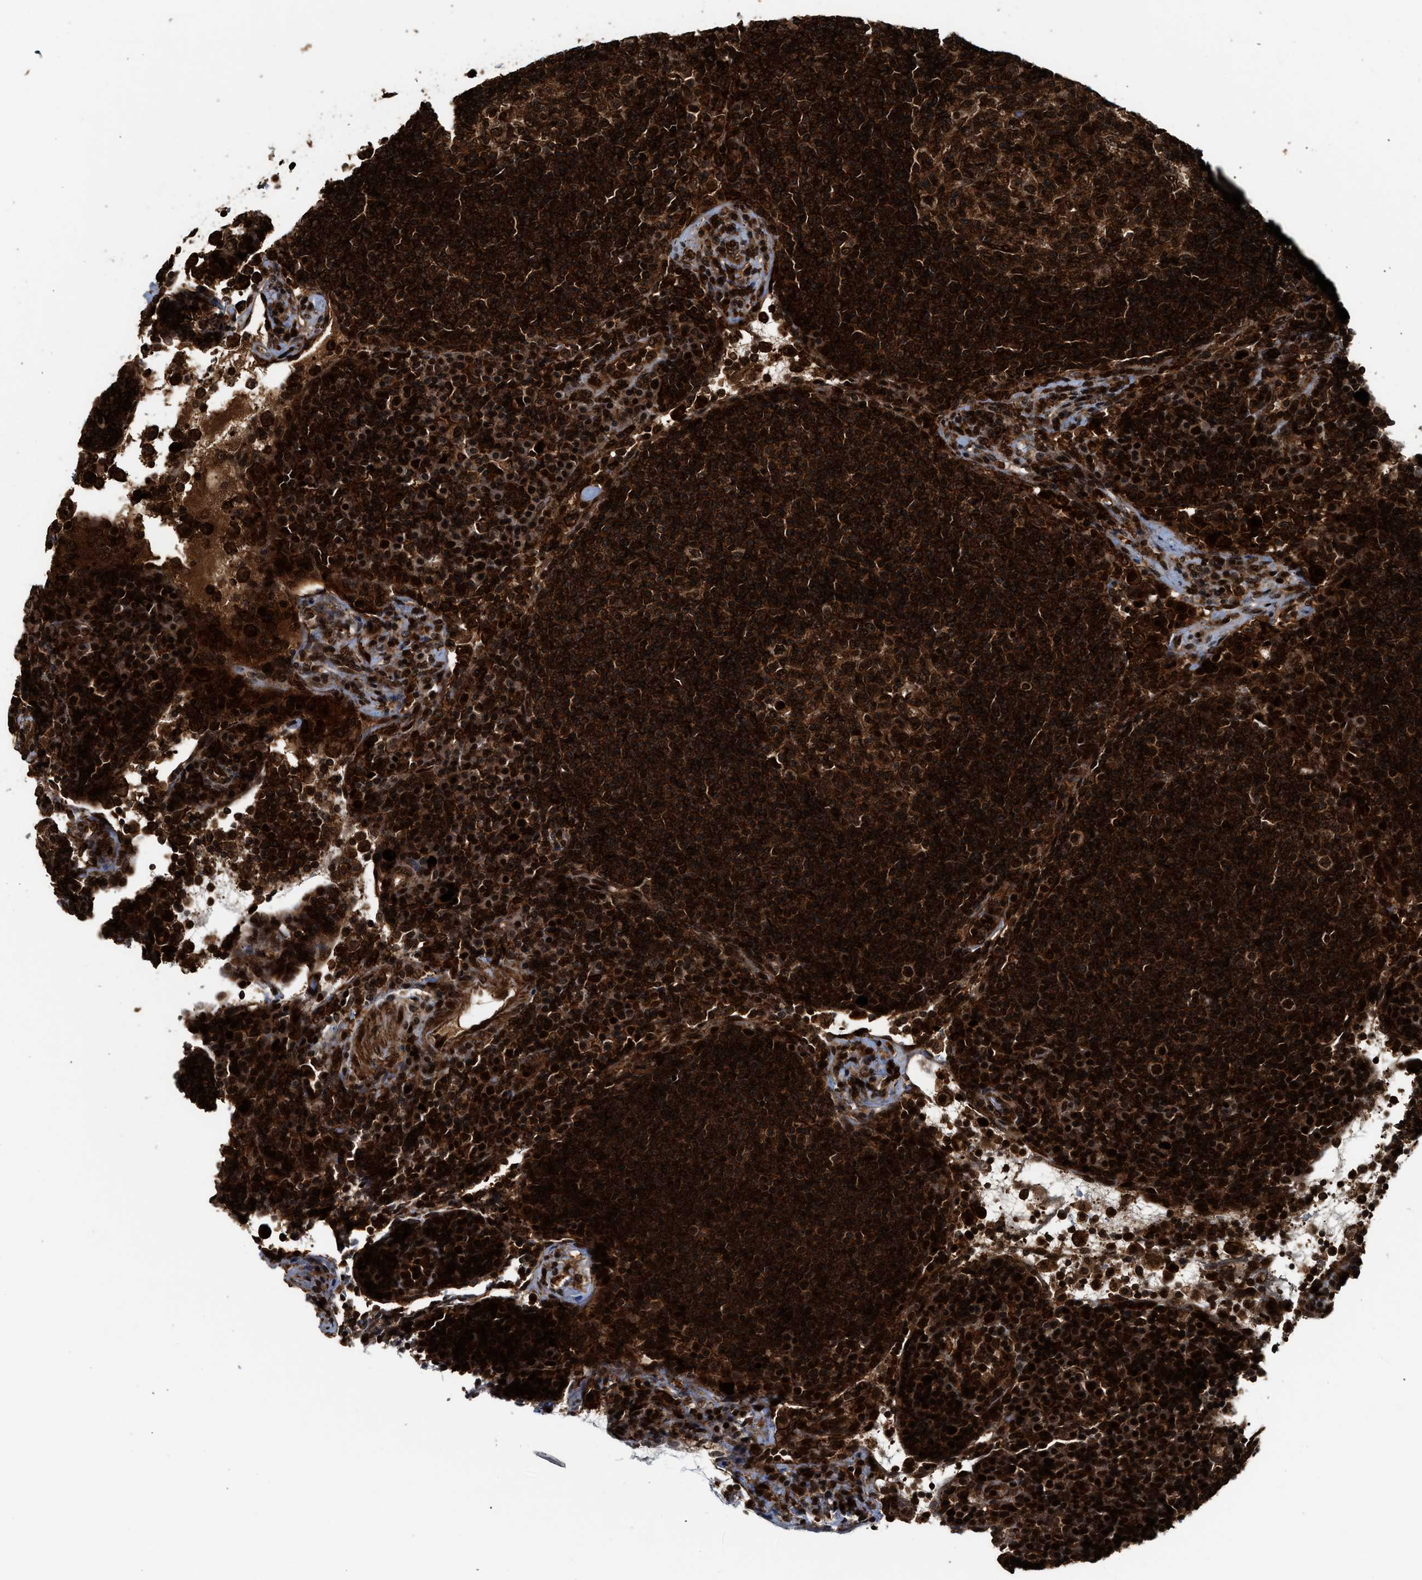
{"staining": {"intensity": "strong", "quantity": ">75%", "location": "cytoplasmic/membranous,nuclear"}, "tissue": "lymph node", "cell_type": "Germinal center cells", "image_type": "normal", "snomed": [{"axis": "morphology", "description": "Normal tissue, NOS"}, {"axis": "topography", "description": "Lymph node"}], "caption": "Germinal center cells reveal high levels of strong cytoplasmic/membranous,nuclear positivity in about >75% of cells in unremarkable lymph node.", "gene": "MDM2", "patient": {"sex": "female", "age": 53}}